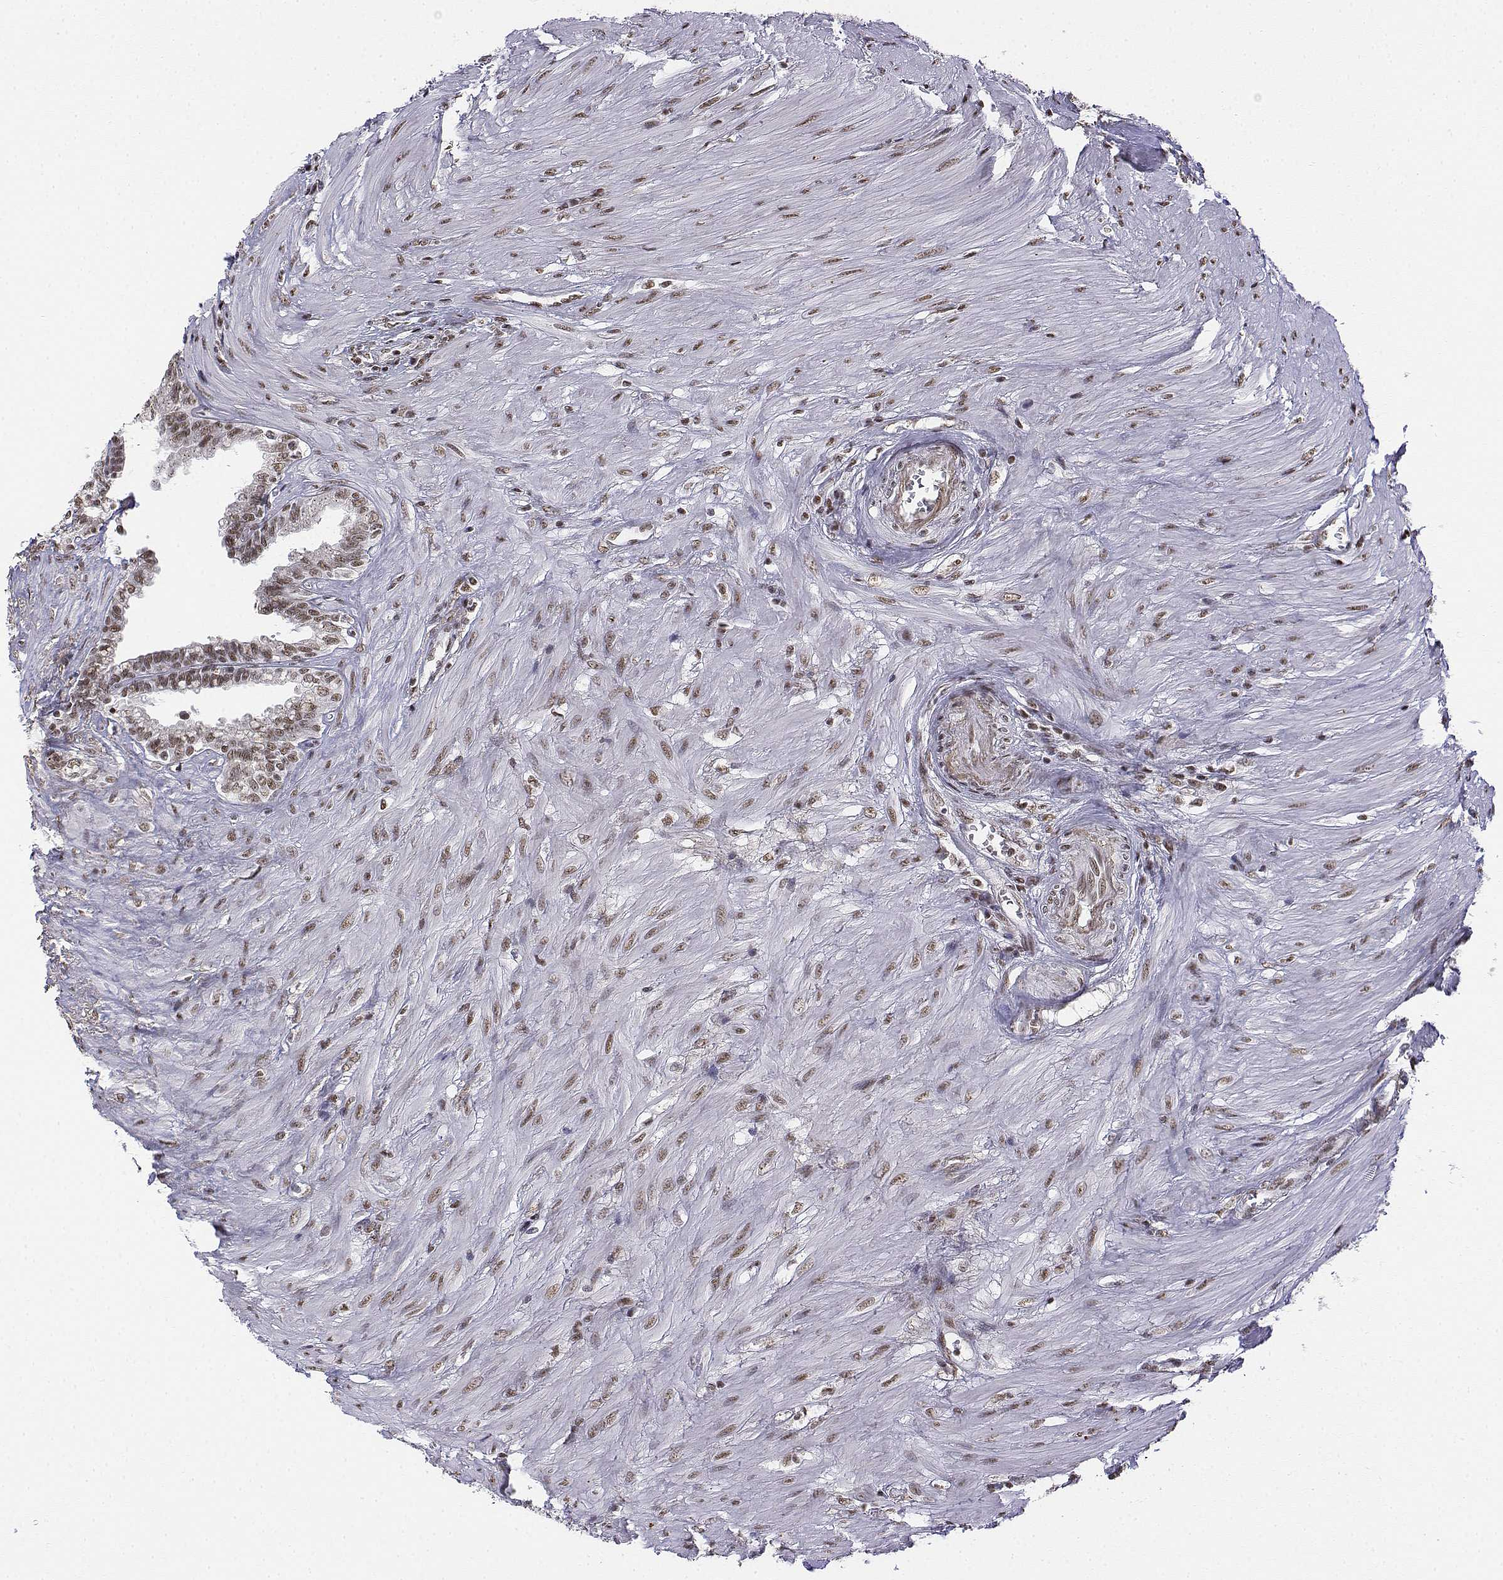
{"staining": {"intensity": "moderate", "quantity": ">75%", "location": "nuclear"}, "tissue": "seminal vesicle", "cell_type": "Glandular cells", "image_type": "normal", "snomed": [{"axis": "morphology", "description": "Normal tissue, NOS"}, {"axis": "morphology", "description": "Urothelial carcinoma, NOS"}, {"axis": "topography", "description": "Urinary bladder"}, {"axis": "topography", "description": "Seminal veicle"}], "caption": "Benign seminal vesicle demonstrates moderate nuclear staining in approximately >75% of glandular cells.", "gene": "SETD1A", "patient": {"sex": "male", "age": 76}}